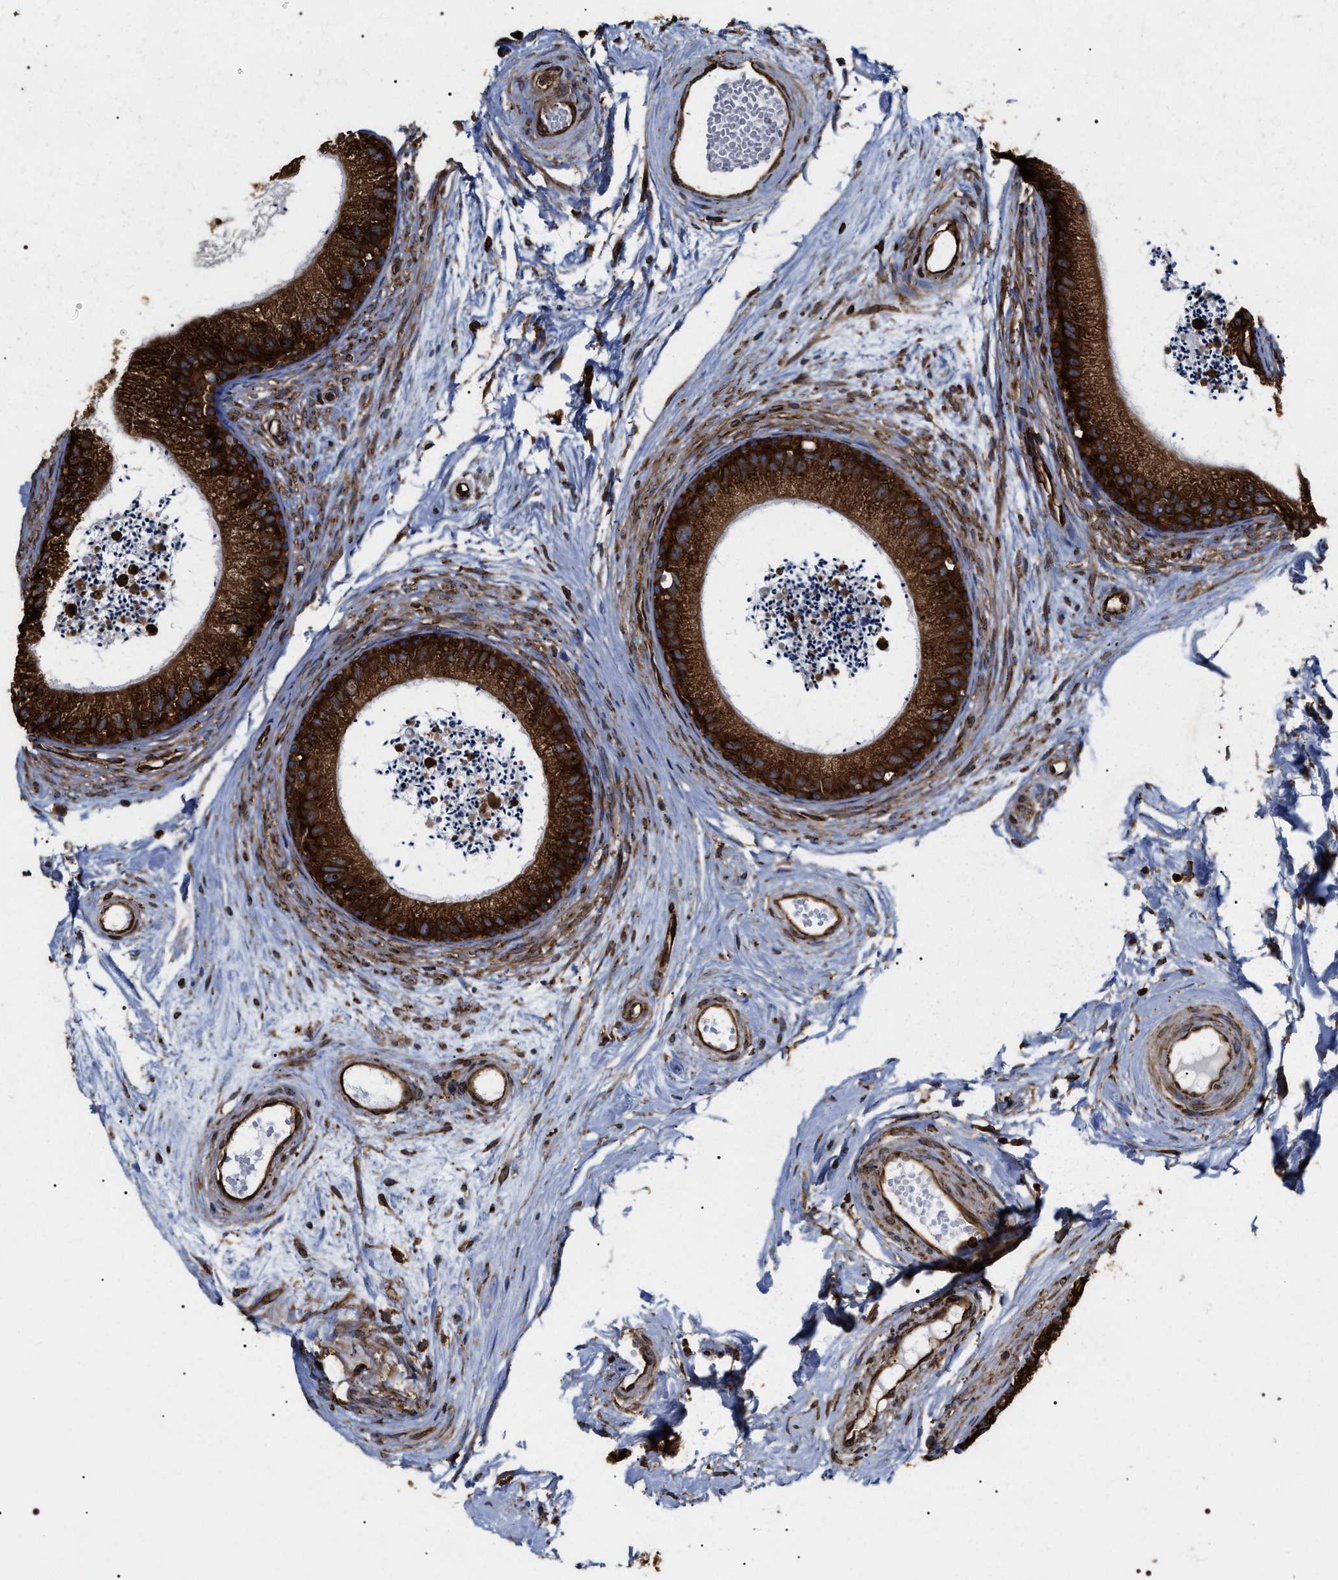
{"staining": {"intensity": "strong", "quantity": ">75%", "location": "cytoplasmic/membranous"}, "tissue": "epididymis", "cell_type": "Glandular cells", "image_type": "normal", "snomed": [{"axis": "morphology", "description": "Normal tissue, NOS"}, {"axis": "topography", "description": "Epididymis"}], "caption": "Normal epididymis shows strong cytoplasmic/membranous staining in approximately >75% of glandular cells, visualized by immunohistochemistry.", "gene": "SERBP1", "patient": {"sex": "male", "age": 56}}